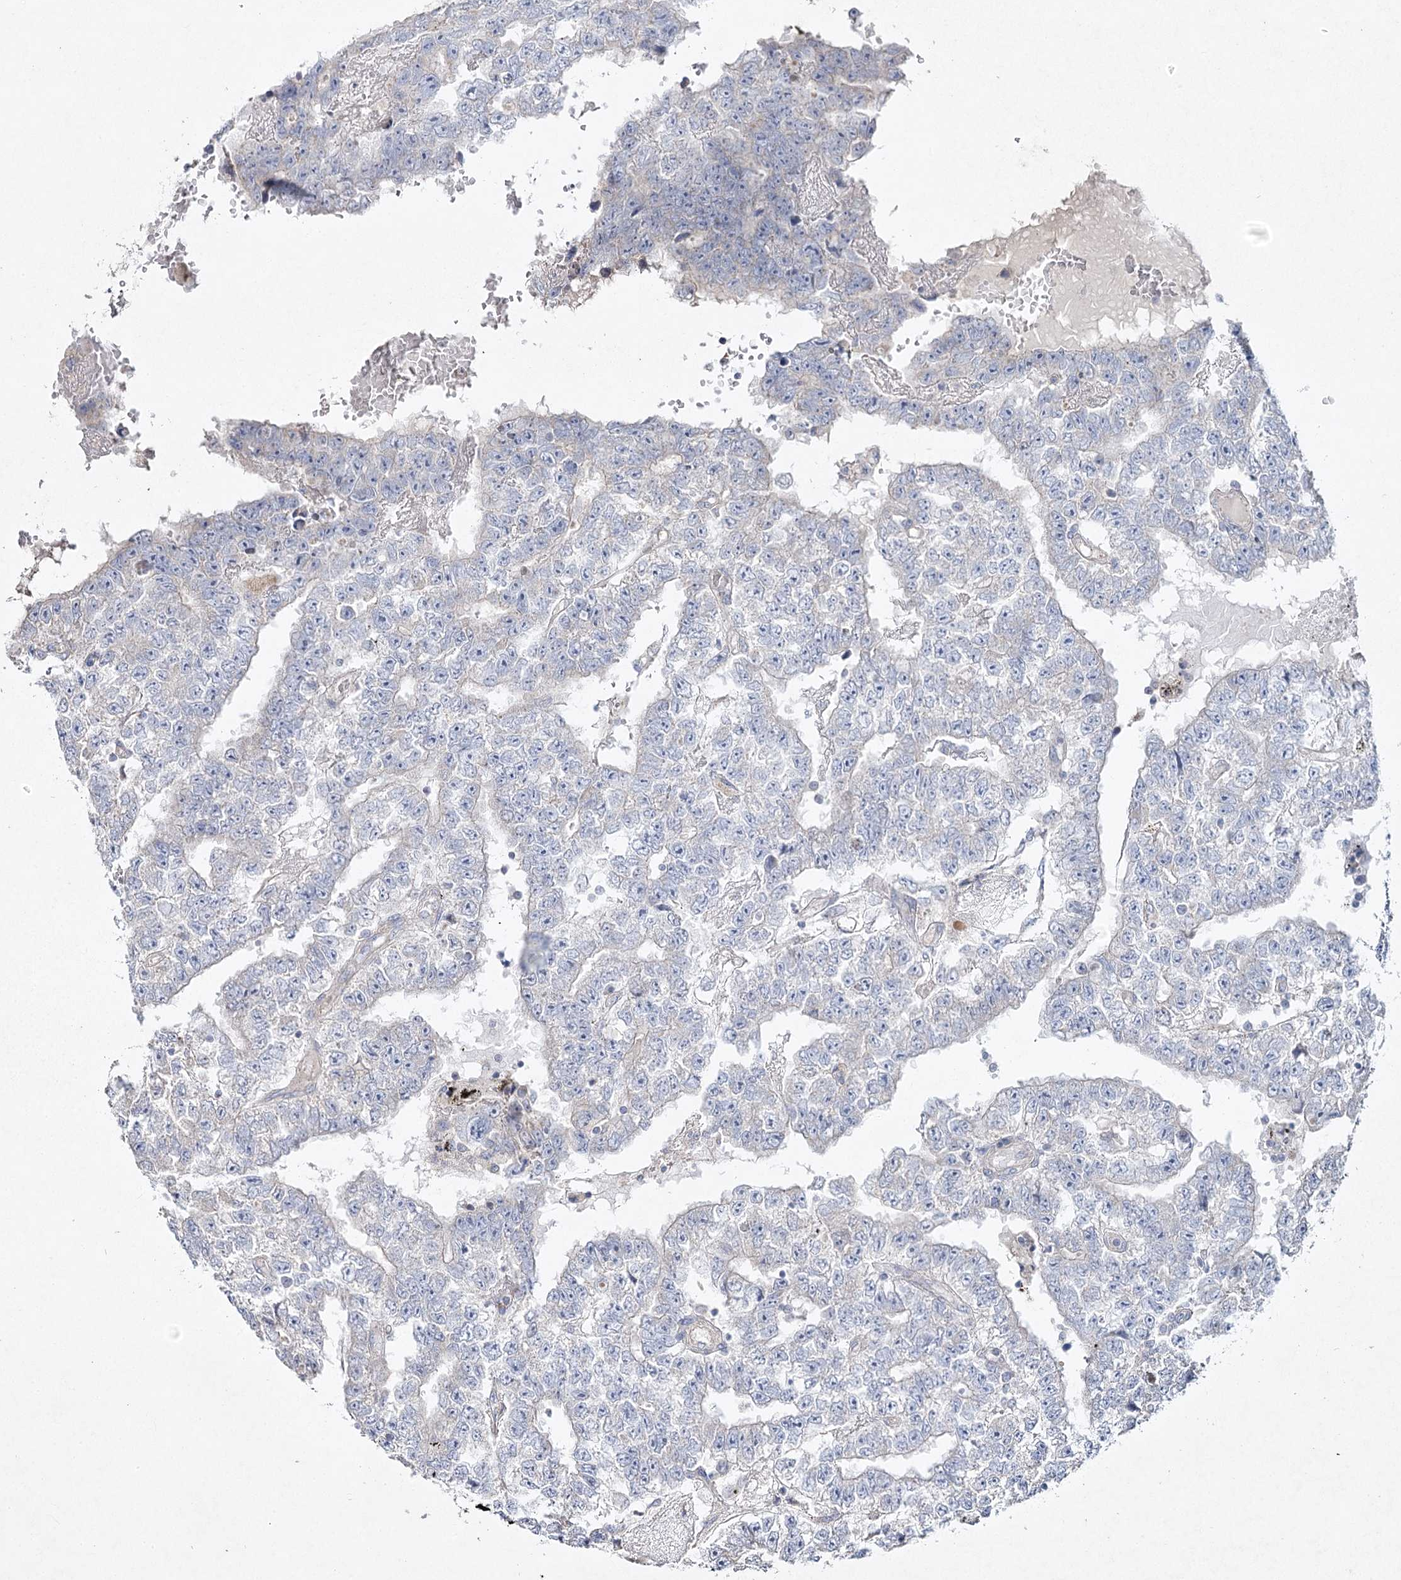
{"staining": {"intensity": "negative", "quantity": "none", "location": "none"}, "tissue": "testis cancer", "cell_type": "Tumor cells", "image_type": "cancer", "snomed": [{"axis": "morphology", "description": "Carcinoma, Embryonal, NOS"}, {"axis": "topography", "description": "Testis"}], "caption": "Immunohistochemistry micrograph of embryonal carcinoma (testis) stained for a protein (brown), which displays no positivity in tumor cells.", "gene": "TMEM187", "patient": {"sex": "male", "age": 25}}